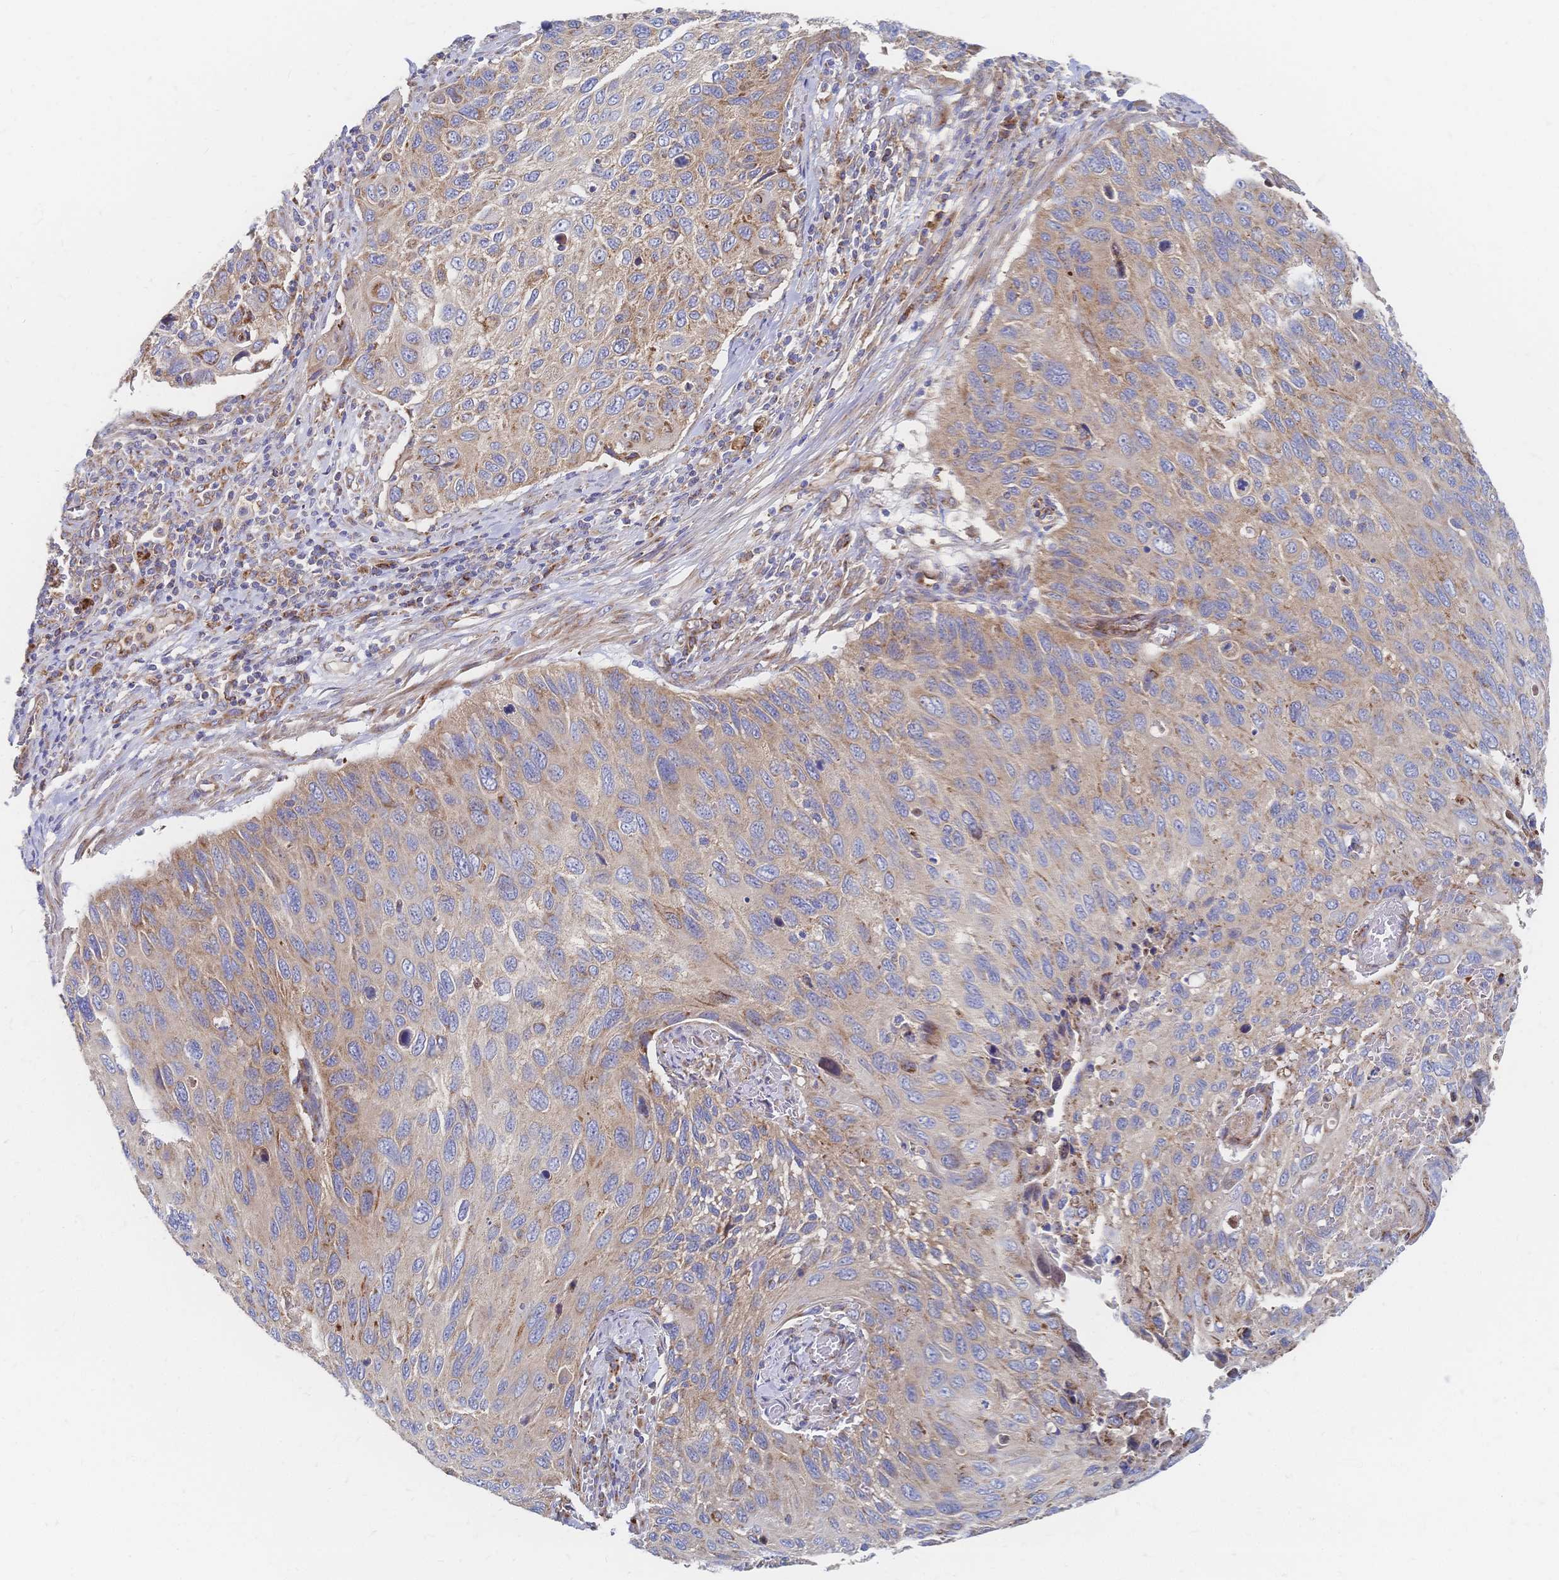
{"staining": {"intensity": "moderate", "quantity": ">75%", "location": "cytoplasmic/membranous"}, "tissue": "cervical cancer", "cell_type": "Tumor cells", "image_type": "cancer", "snomed": [{"axis": "morphology", "description": "Squamous cell carcinoma, NOS"}, {"axis": "topography", "description": "Cervix"}], "caption": "Immunohistochemistry histopathology image of neoplastic tissue: human cervical cancer stained using immunohistochemistry demonstrates medium levels of moderate protein expression localized specifically in the cytoplasmic/membranous of tumor cells, appearing as a cytoplasmic/membranous brown color.", "gene": "SORBS1", "patient": {"sex": "female", "age": 70}}